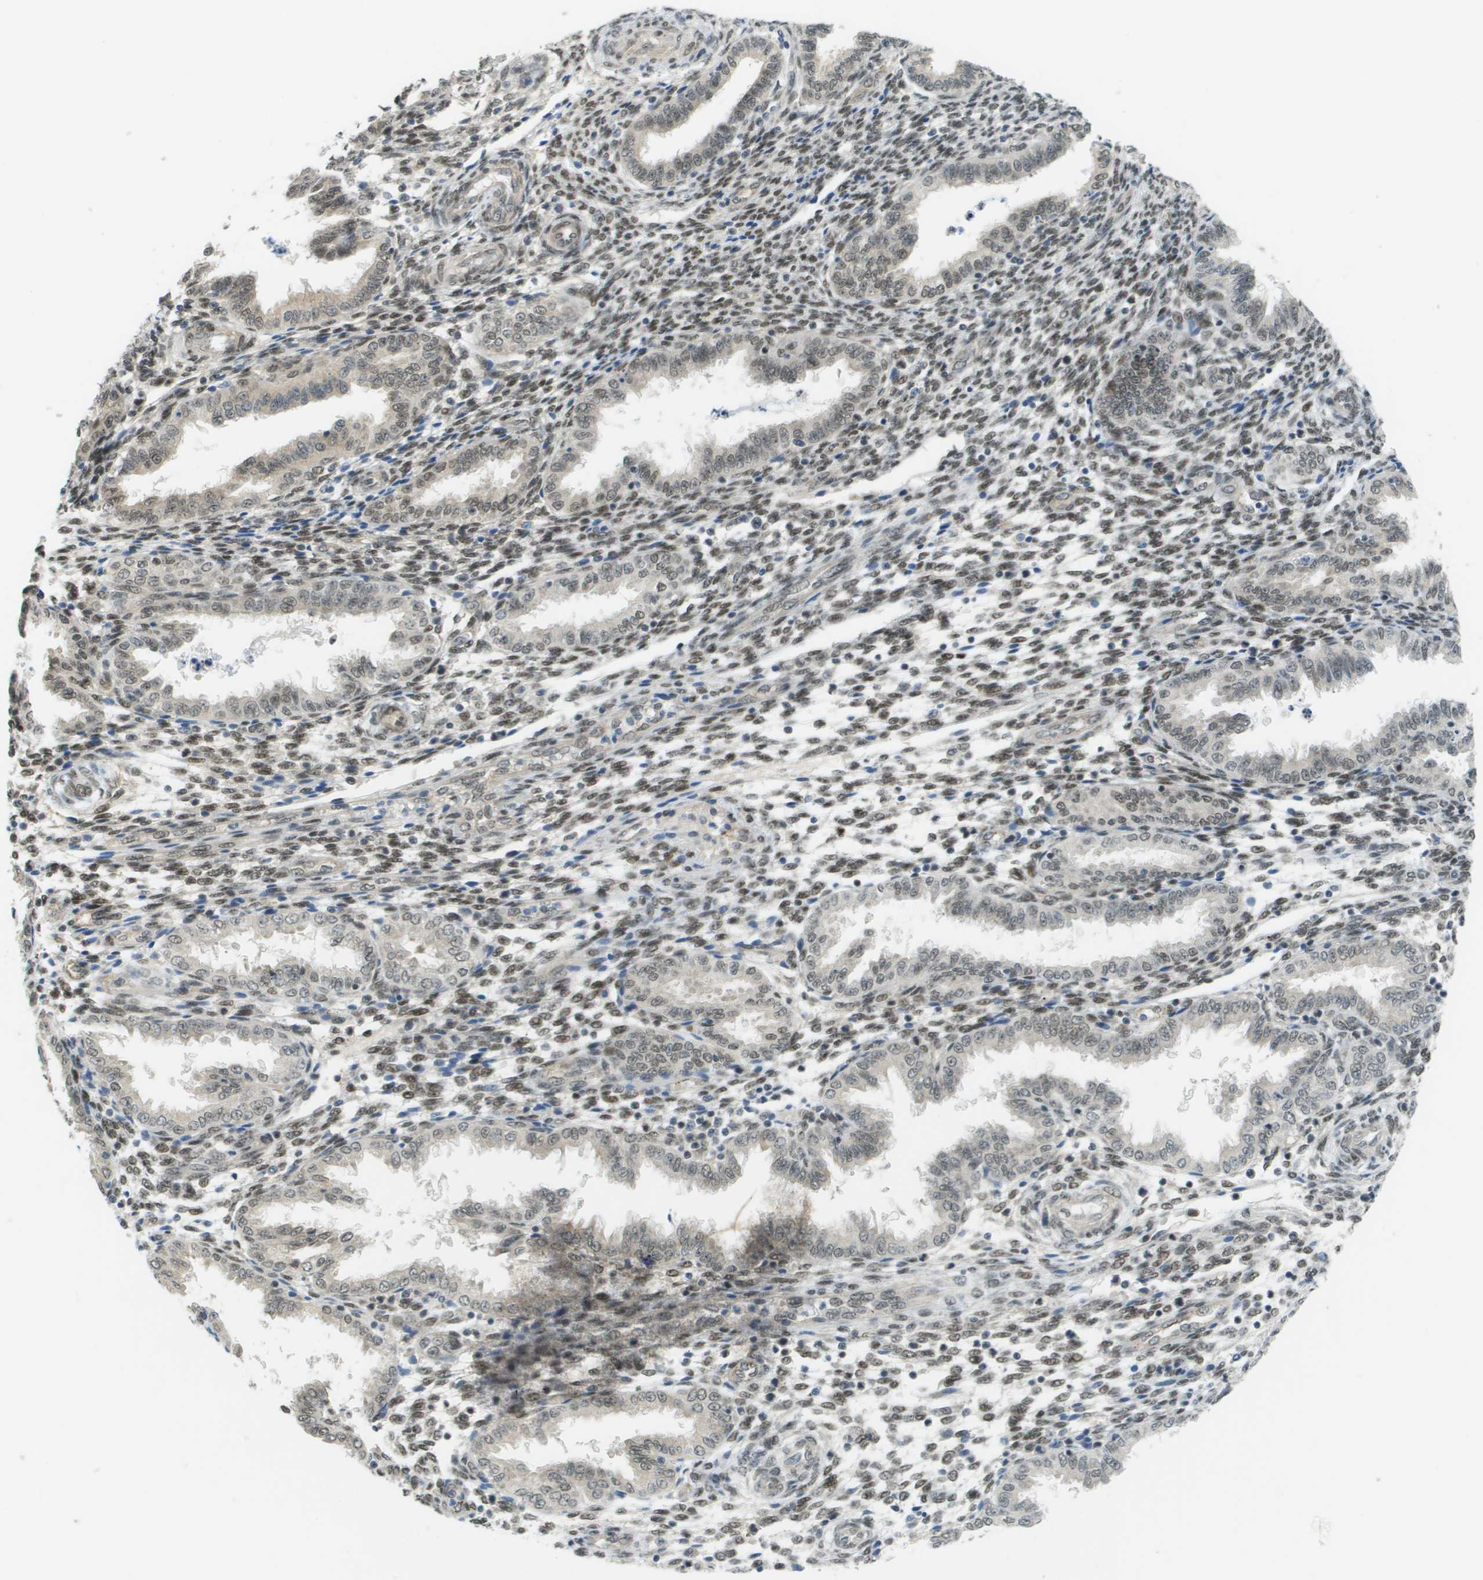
{"staining": {"intensity": "moderate", "quantity": "25%-75%", "location": "nuclear"}, "tissue": "endometrium", "cell_type": "Cells in endometrial stroma", "image_type": "normal", "snomed": [{"axis": "morphology", "description": "Normal tissue, NOS"}, {"axis": "topography", "description": "Endometrium"}], "caption": "A medium amount of moderate nuclear staining is seen in approximately 25%-75% of cells in endometrial stroma in unremarkable endometrium.", "gene": "ARID1B", "patient": {"sex": "female", "age": 33}}